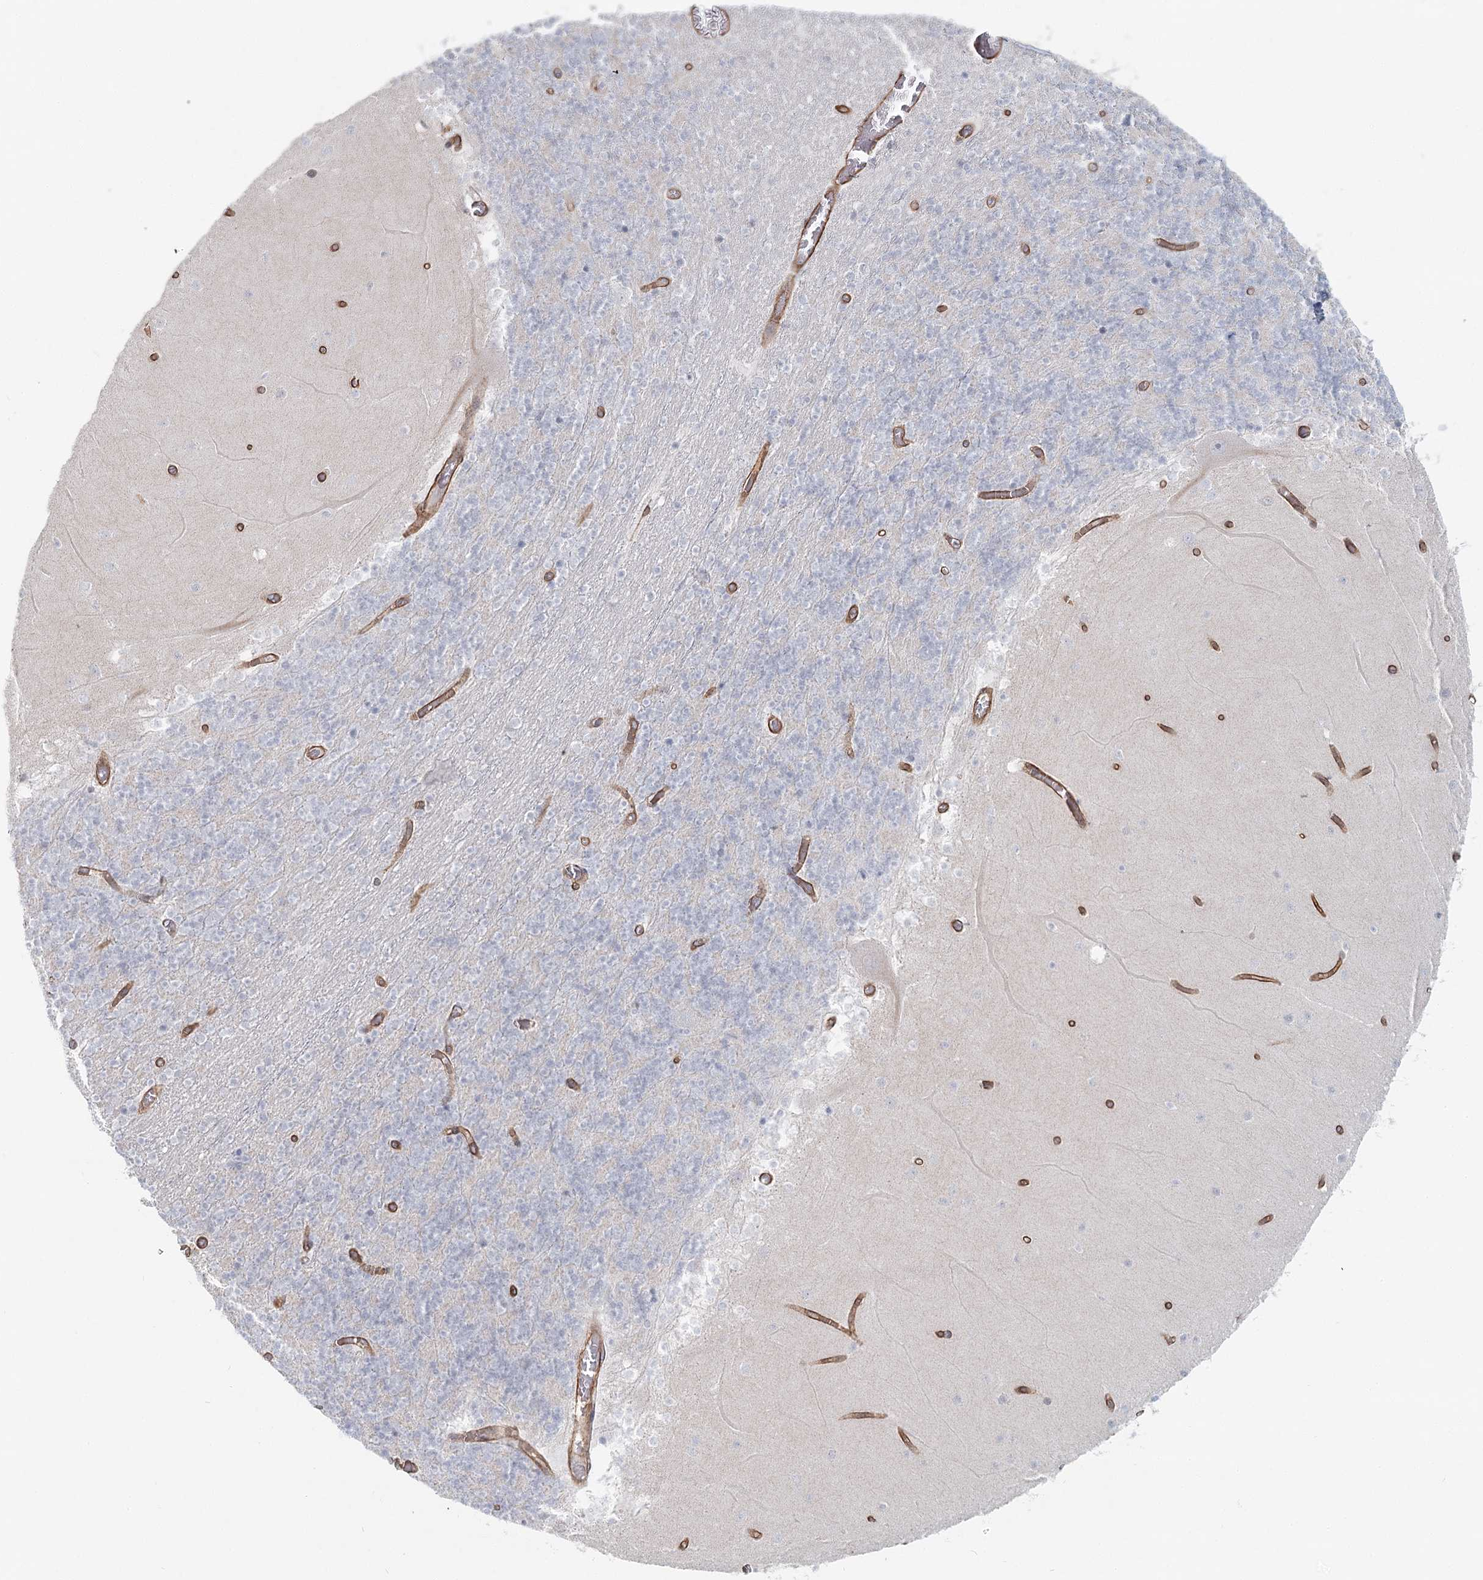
{"staining": {"intensity": "negative", "quantity": "none", "location": "none"}, "tissue": "cerebellum", "cell_type": "Cells in granular layer", "image_type": "normal", "snomed": [{"axis": "morphology", "description": "Normal tissue, NOS"}, {"axis": "topography", "description": "Cerebellum"}], "caption": "Cells in granular layer are negative for protein expression in normal human cerebellum. (DAB IHC, high magnification).", "gene": "ZFYVE28", "patient": {"sex": "female", "age": 28}}